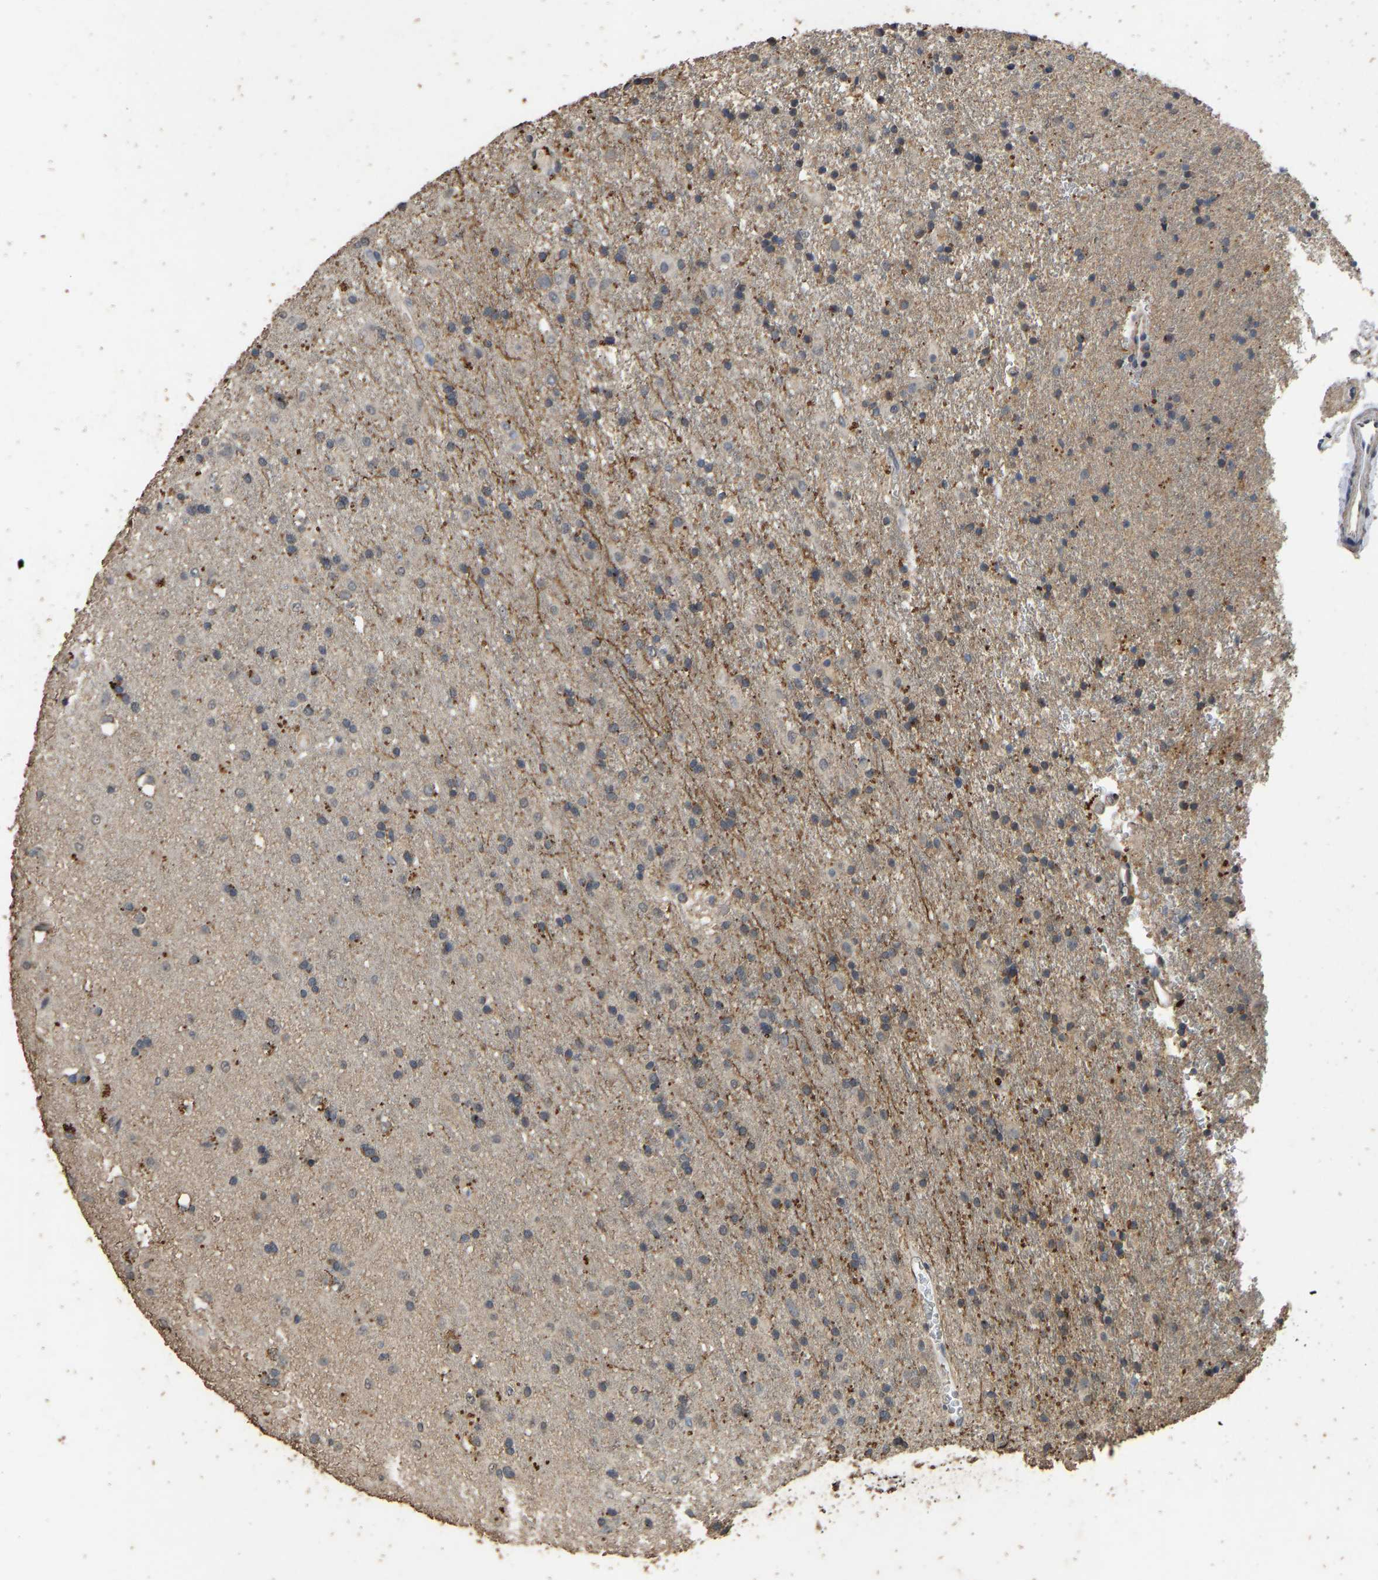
{"staining": {"intensity": "negative", "quantity": "none", "location": "none"}, "tissue": "glioma", "cell_type": "Tumor cells", "image_type": "cancer", "snomed": [{"axis": "morphology", "description": "Glioma, malignant, Low grade"}, {"axis": "topography", "description": "Brain"}], "caption": "Immunohistochemistry (IHC) micrograph of glioma stained for a protein (brown), which demonstrates no staining in tumor cells.", "gene": "CIDEC", "patient": {"sex": "male", "age": 65}}